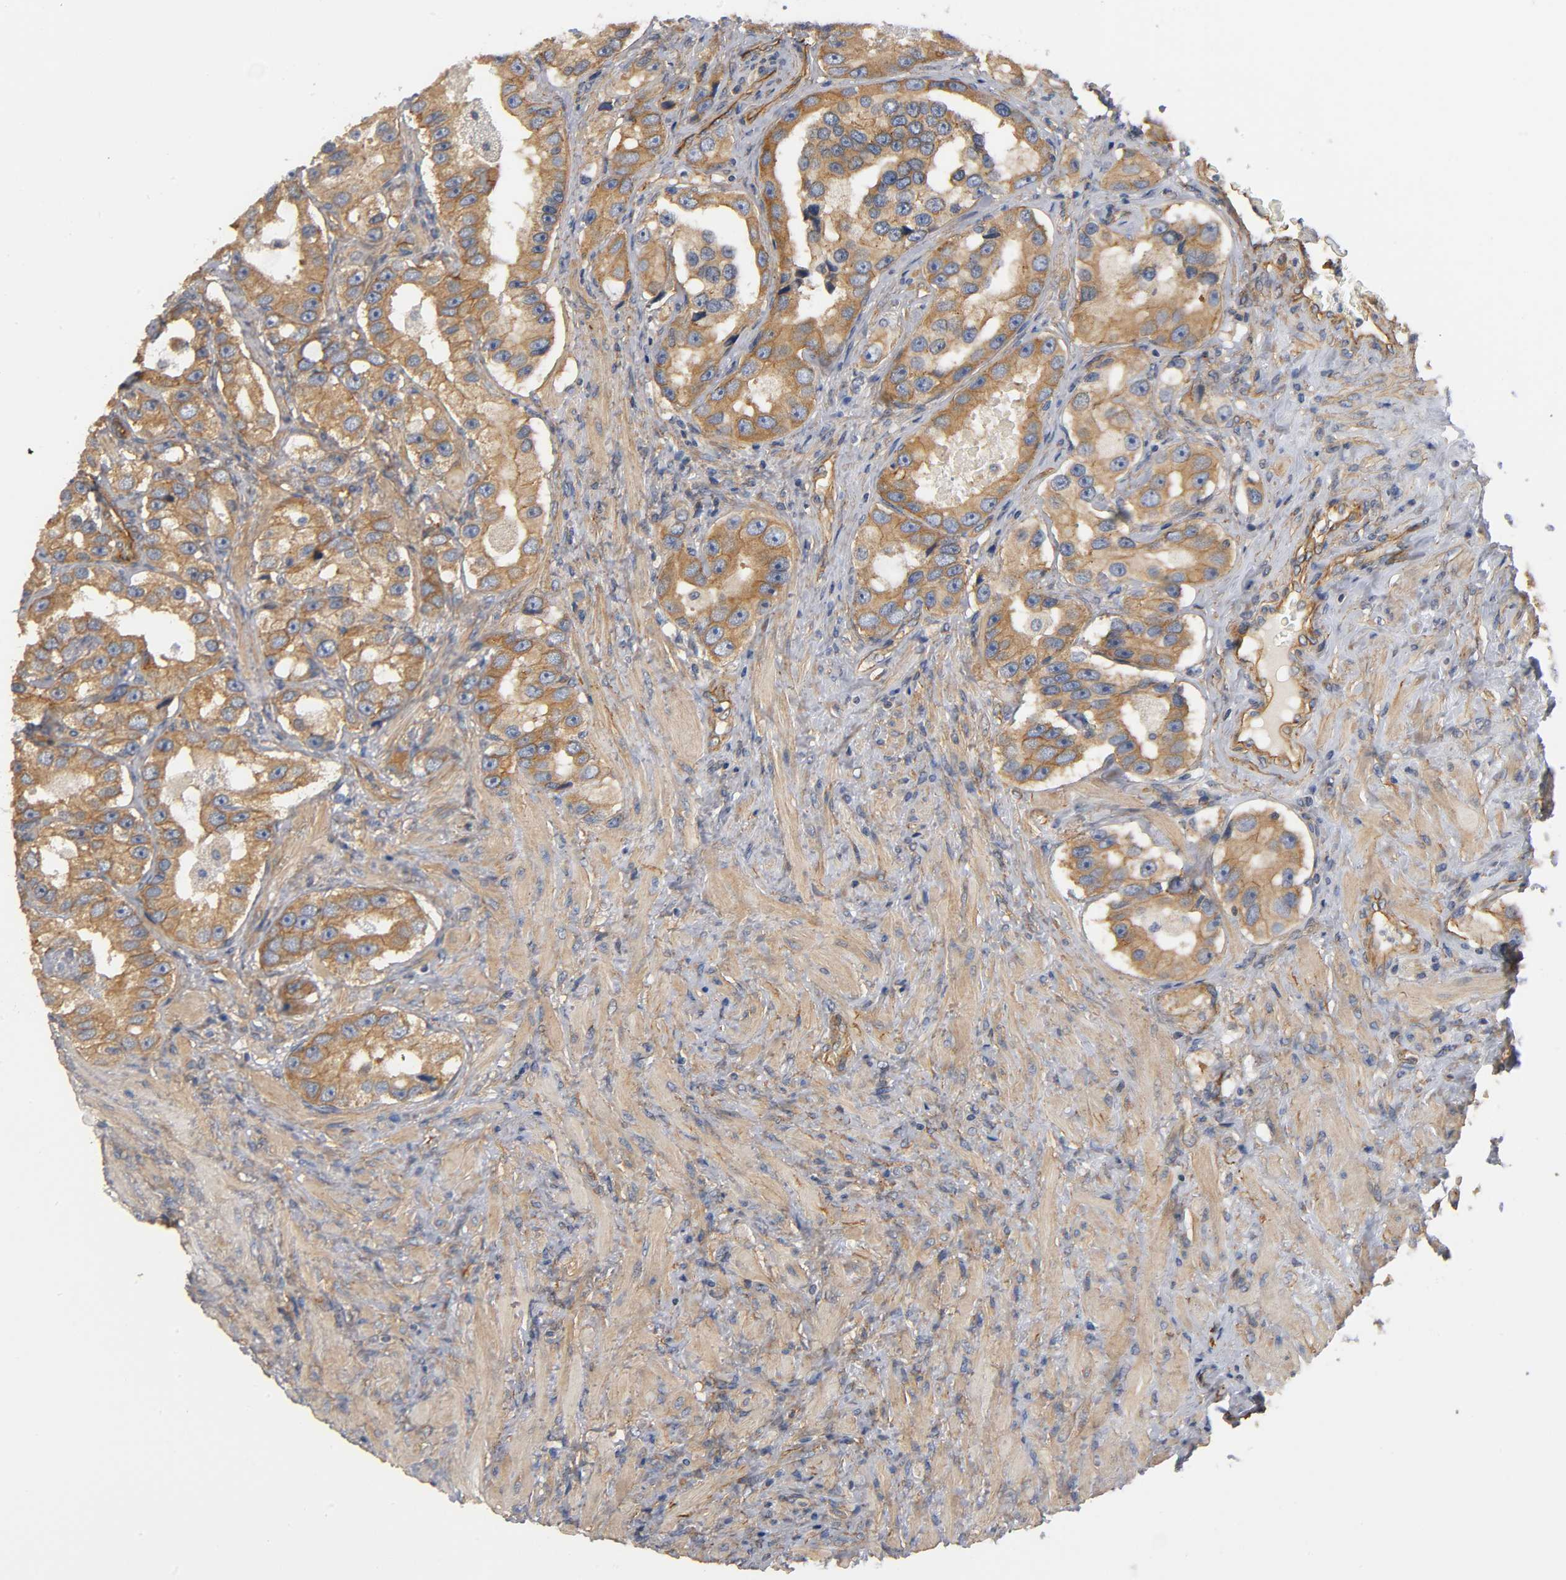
{"staining": {"intensity": "moderate", "quantity": ">75%", "location": "cytoplasmic/membranous"}, "tissue": "prostate cancer", "cell_type": "Tumor cells", "image_type": "cancer", "snomed": [{"axis": "morphology", "description": "Adenocarcinoma, High grade"}, {"axis": "topography", "description": "Prostate"}], "caption": "Approximately >75% of tumor cells in human prostate cancer (high-grade adenocarcinoma) display moderate cytoplasmic/membranous protein expression as visualized by brown immunohistochemical staining.", "gene": "MARS1", "patient": {"sex": "male", "age": 63}}